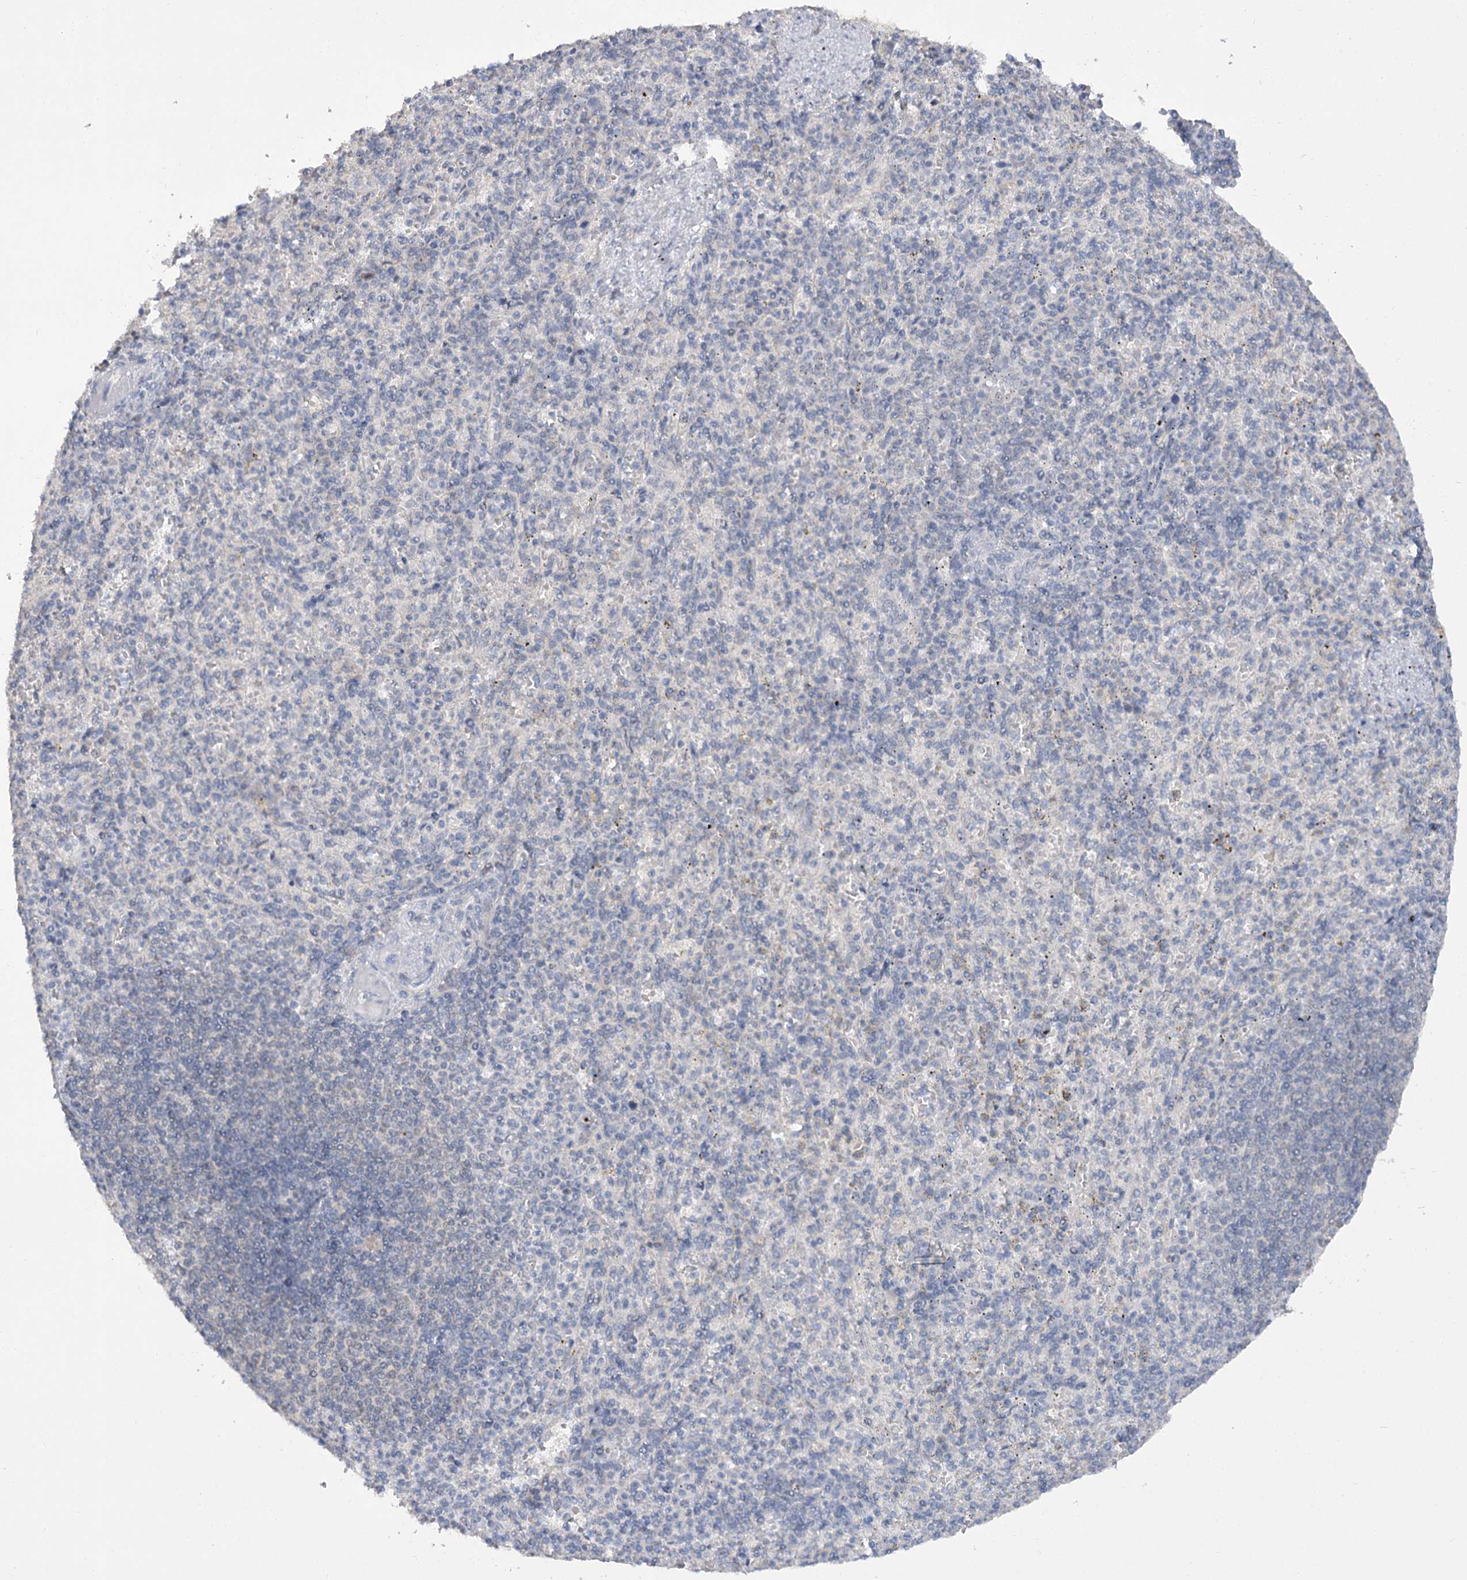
{"staining": {"intensity": "negative", "quantity": "none", "location": "none"}, "tissue": "spleen", "cell_type": "Cells in red pulp", "image_type": "normal", "snomed": [{"axis": "morphology", "description": "Normal tissue, NOS"}, {"axis": "topography", "description": "Spleen"}], "caption": "Immunohistochemistry photomicrograph of benign spleen: human spleen stained with DAB (3,3'-diaminobenzidine) reveals no significant protein expression in cells in red pulp.", "gene": "PHYHIPL", "patient": {"sex": "female", "age": 74}}